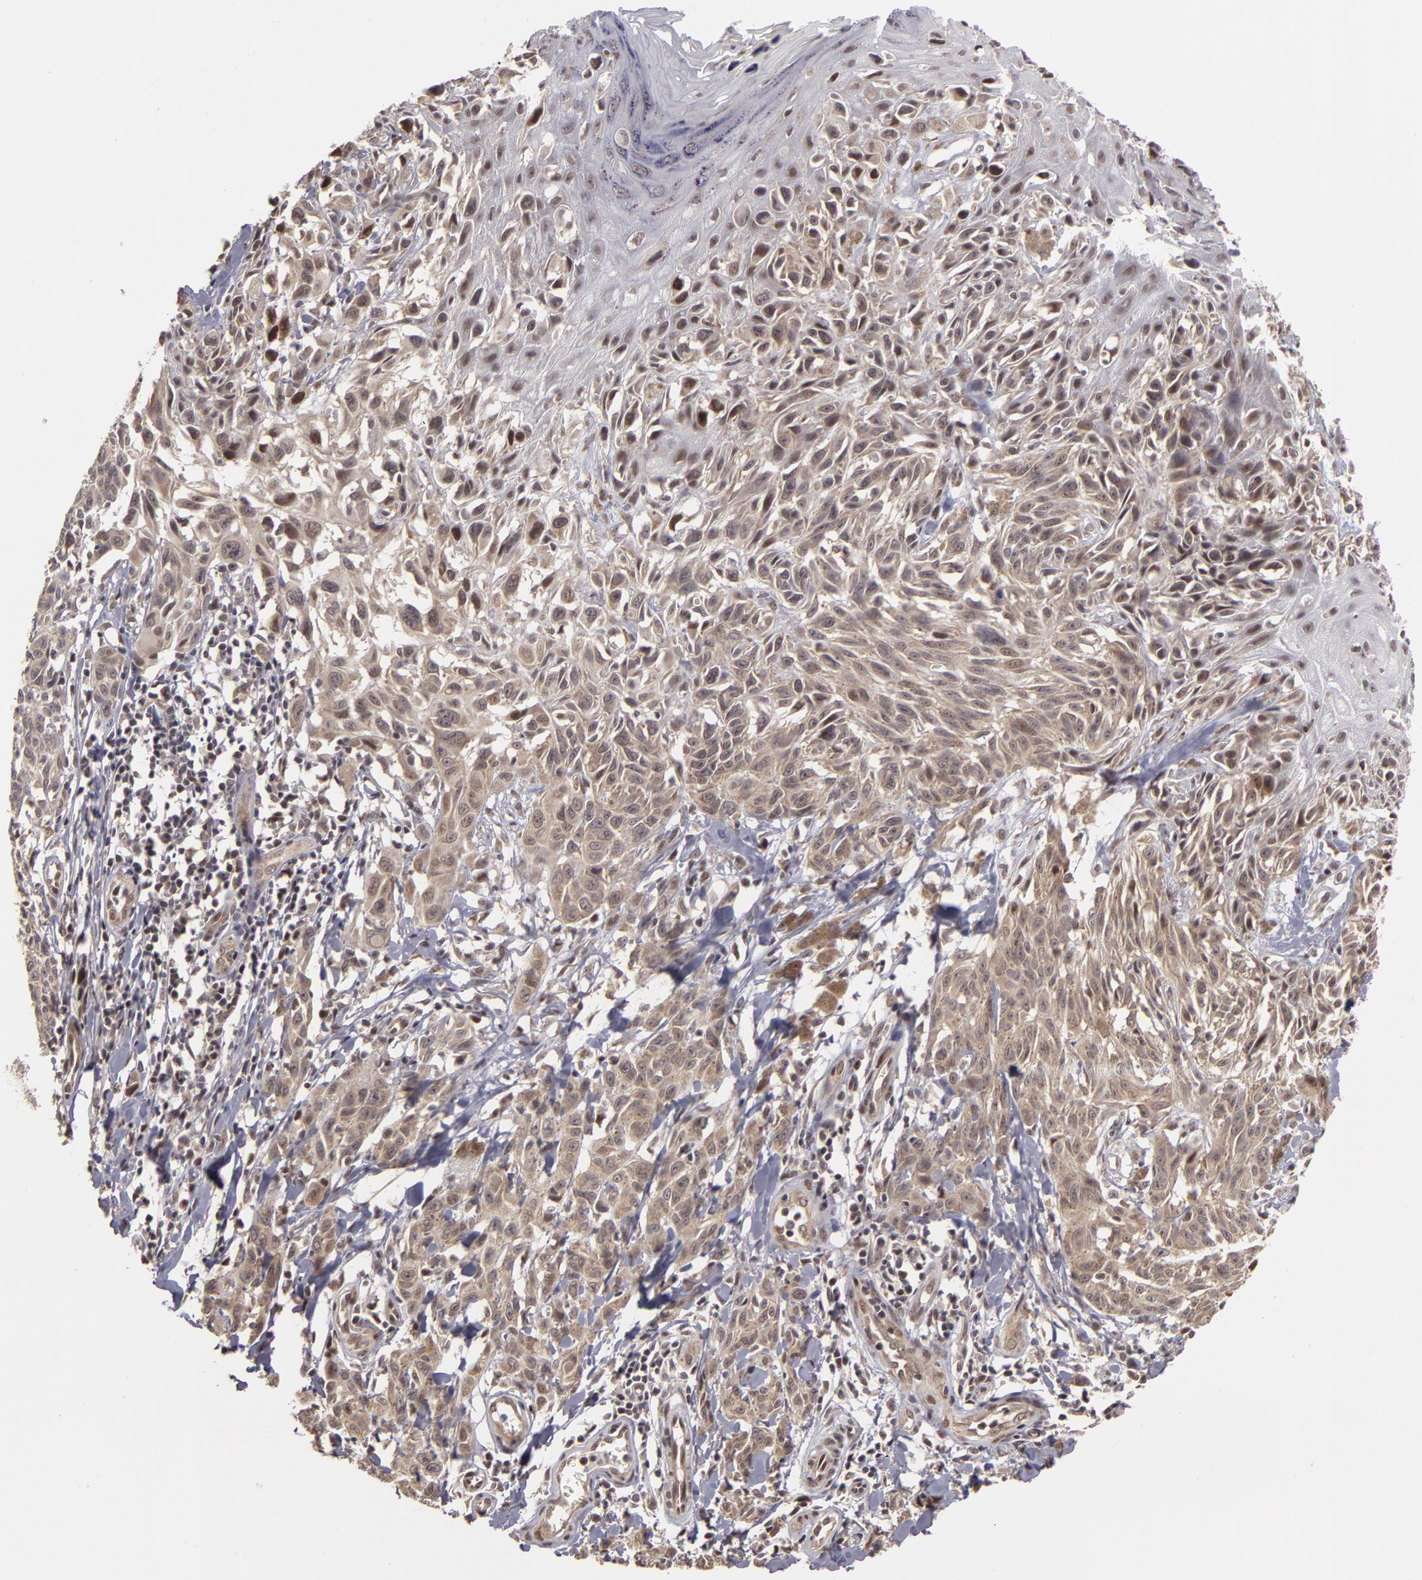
{"staining": {"intensity": "moderate", "quantity": "<25%", "location": "nuclear"}, "tissue": "melanoma", "cell_type": "Tumor cells", "image_type": "cancer", "snomed": [{"axis": "morphology", "description": "Malignant melanoma, NOS"}, {"axis": "topography", "description": "Skin"}], "caption": "Malignant melanoma stained with a brown dye displays moderate nuclear positive expression in approximately <25% of tumor cells.", "gene": "ZNF133", "patient": {"sex": "female", "age": 77}}